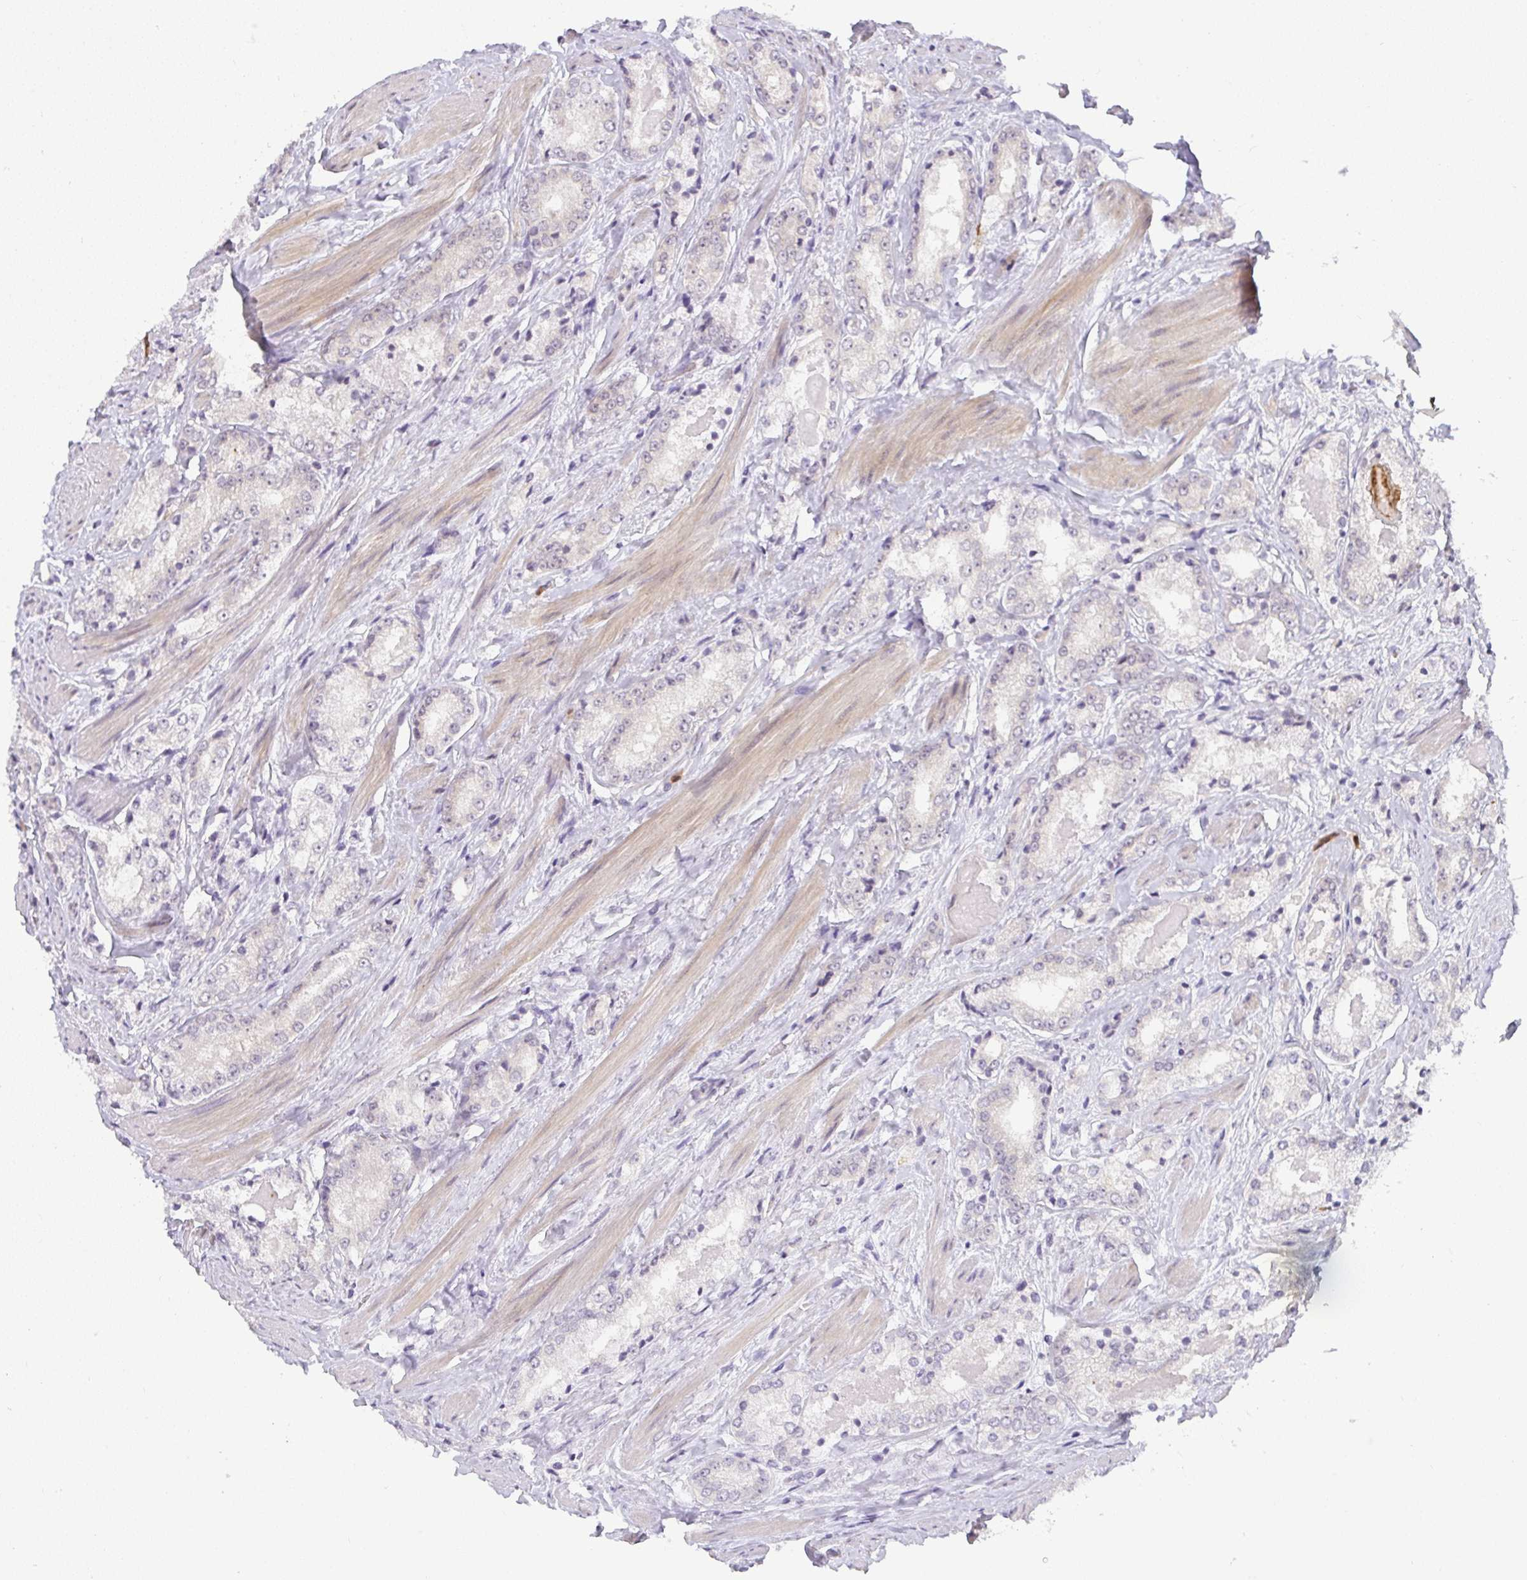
{"staining": {"intensity": "negative", "quantity": "none", "location": "none"}, "tissue": "prostate cancer", "cell_type": "Tumor cells", "image_type": "cancer", "snomed": [{"axis": "morphology", "description": "Adenocarcinoma, NOS"}, {"axis": "morphology", "description": "Adenocarcinoma, Low grade"}, {"axis": "topography", "description": "Prostate"}], "caption": "Photomicrograph shows no significant protein staining in tumor cells of prostate cancer (adenocarcinoma).", "gene": "DZIP1", "patient": {"sex": "male", "age": 68}}